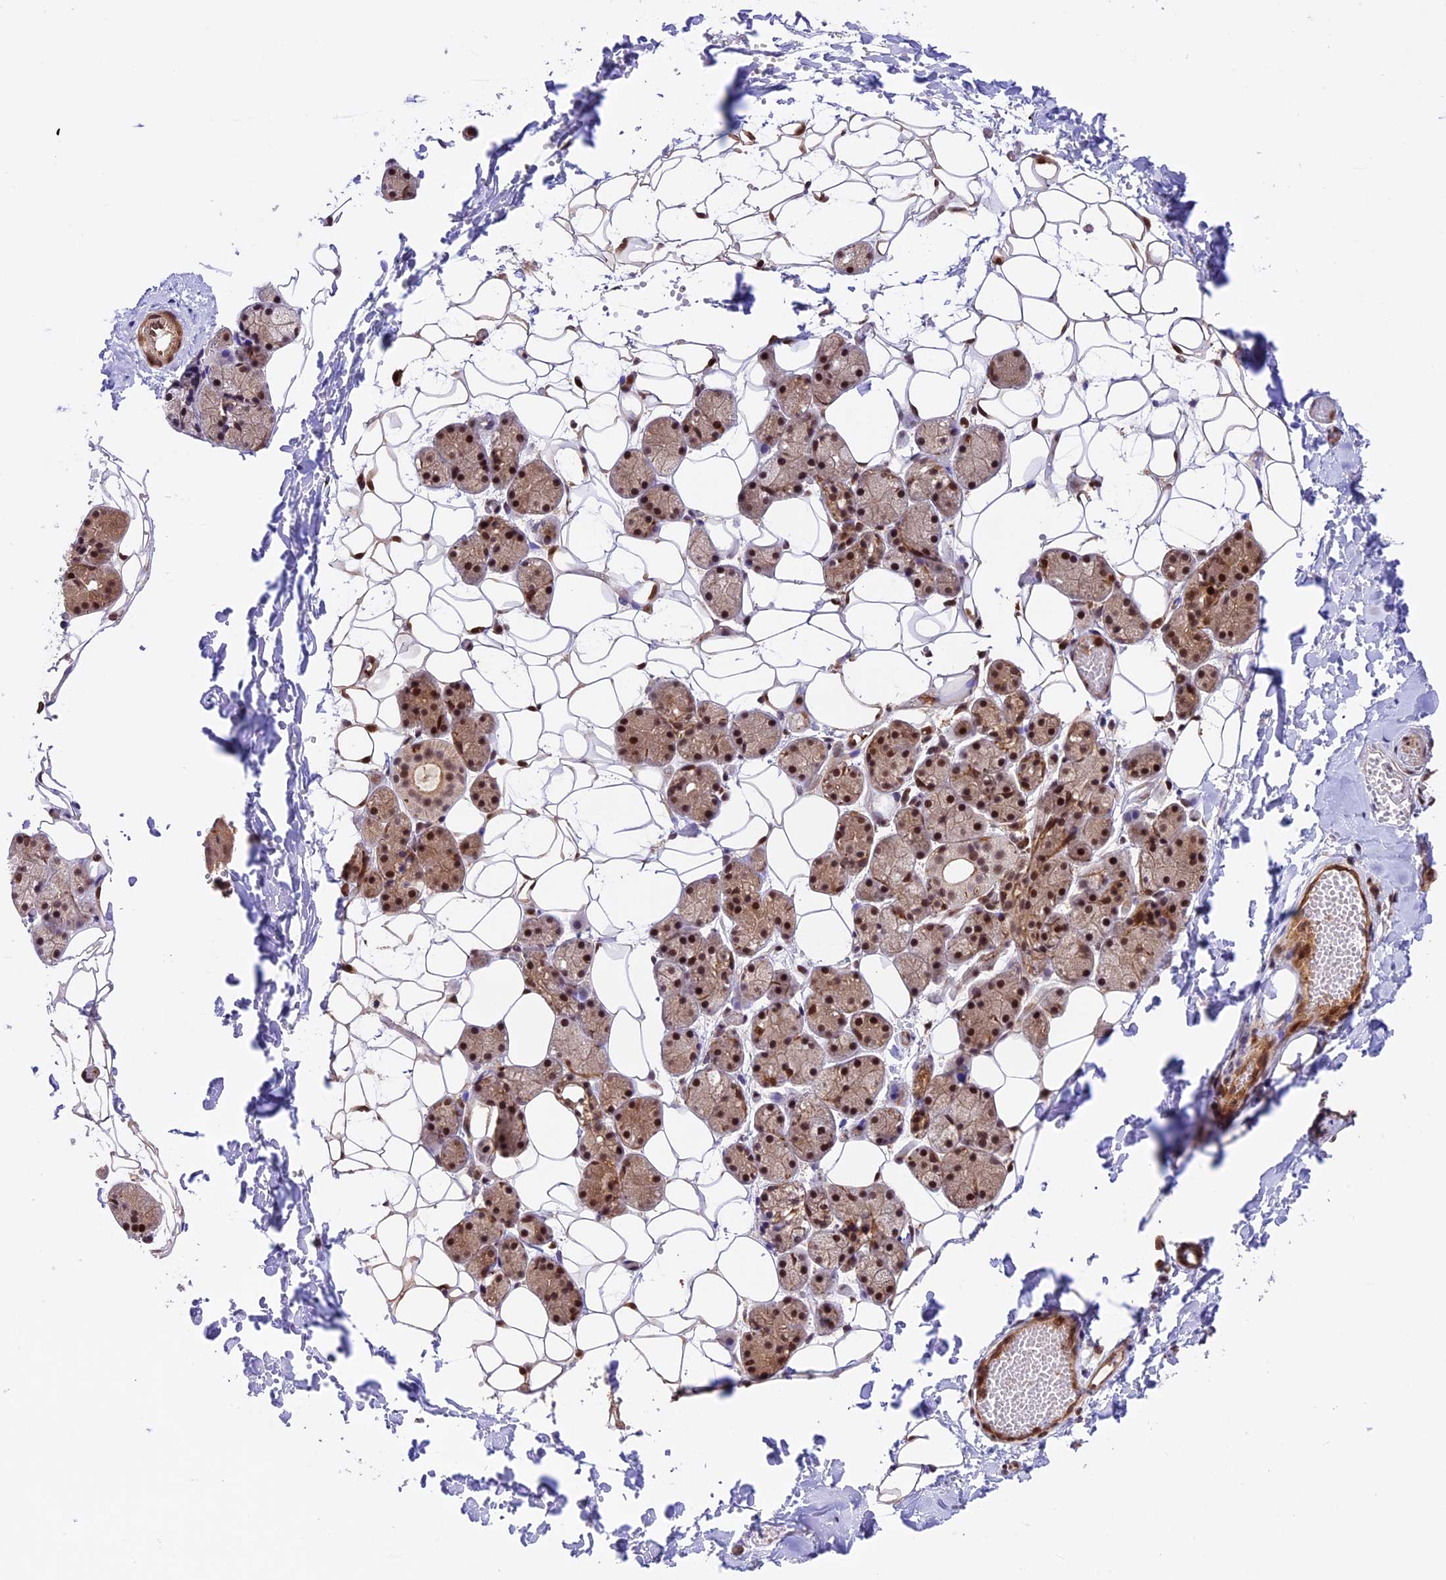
{"staining": {"intensity": "moderate", "quantity": "25%-75%", "location": "cytoplasmic/membranous,nuclear"}, "tissue": "salivary gland", "cell_type": "Glandular cells", "image_type": "normal", "snomed": [{"axis": "morphology", "description": "Normal tissue, NOS"}, {"axis": "topography", "description": "Salivary gland"}], "caption": "DAB immunohistochemical staining of unremarkable salivary gland shows moderate cytoplasmic/membranous,nuclear protein expression in about 25%-75% of glandular cells.", "gene": "DHX38", "patient": {"sex": "female", "age": 33}}